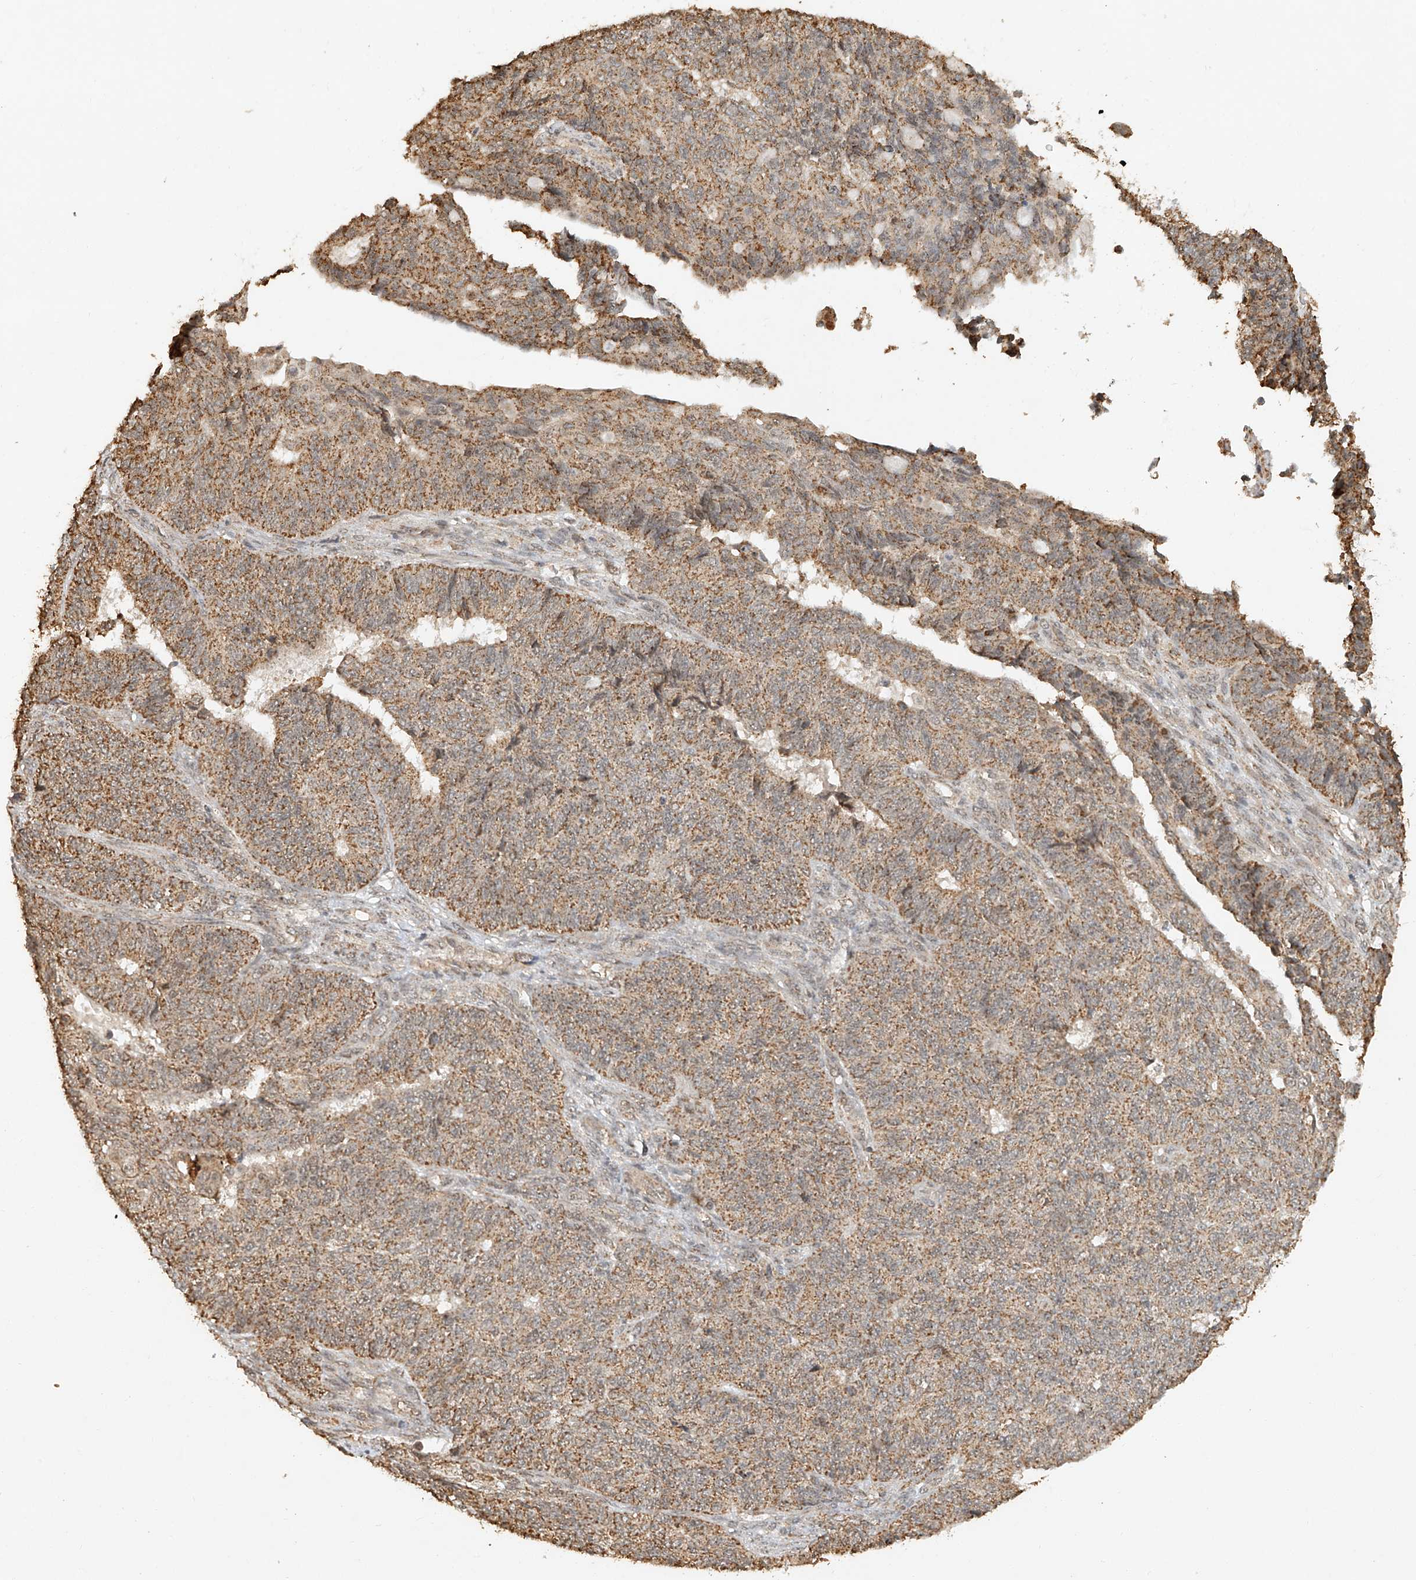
{"staining": {"intensity": "moderate", "quantity": ">75%", "location": "cytoplasmic/membranous"}, "tissue": "endometrial cancer", "cell_type": "Tumor cells", "image_type": "cancer", "snomed": [{"axis": "morphology", "description": "Adenocarcinoma, NOS"}, {"axis": "topography", "description": "Endometrium"}], "caption": "High-magnification brightfield microscopy of endometrial cancer stained with DAB (brown) and counterstained with hematoxylin (blue). tumor cells exhibit moderate cytoplasmic/membranous positivity is appreciated in approximately>75% of cells.", "gene": "CXorf58", "patient": {"sex": "female", "age": 32}}